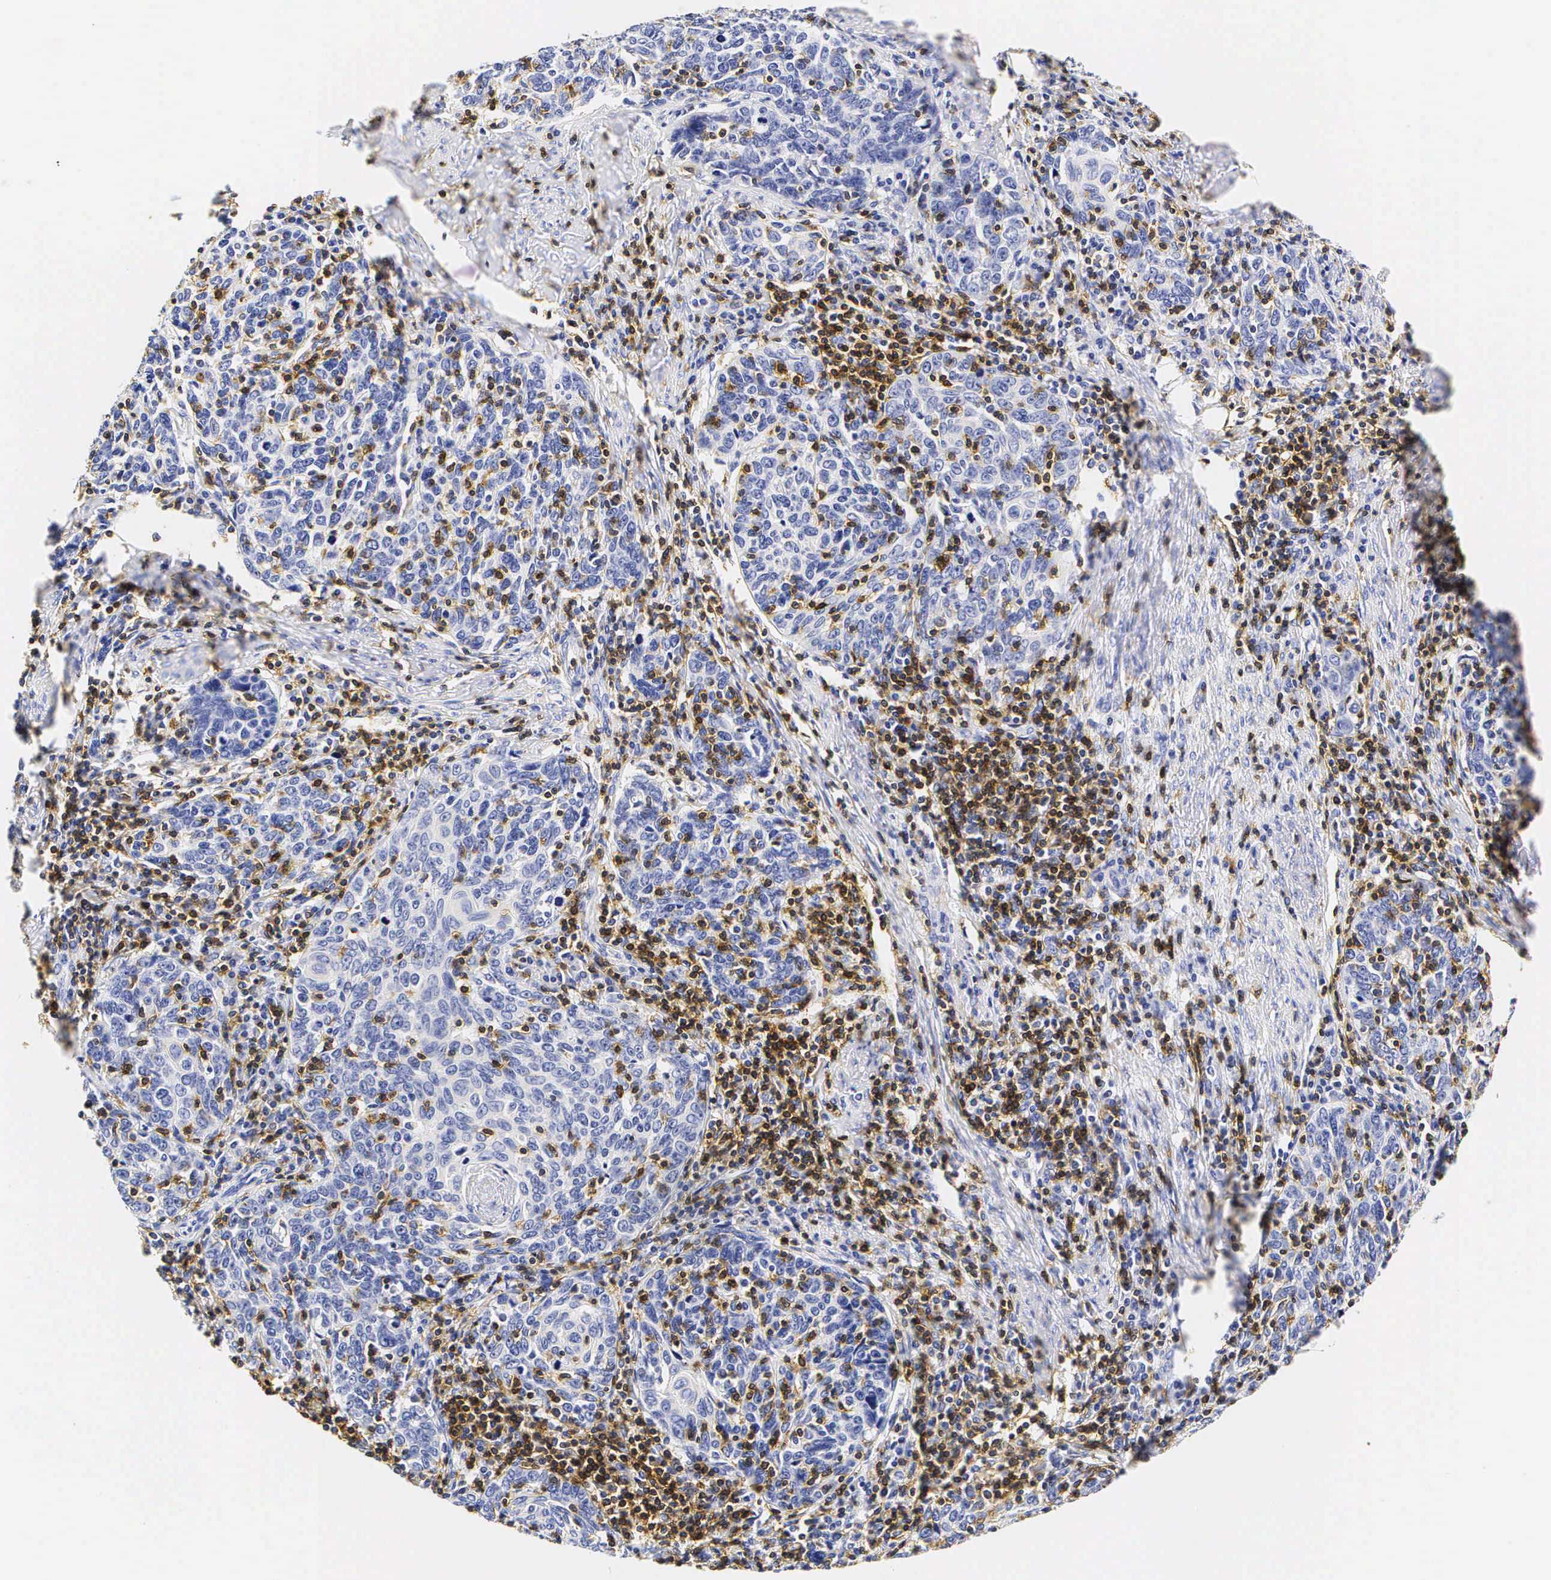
{"staining": {"intensity": "negative", "quantity": "none", "location": "none"}, "tissue": "cervical cancer", "cell_type": "Tumor cells", "image_type": "cancer", "snomed": [{"axis": "morphology", "description": "Squamous cell carcinoma, NOS"}, {"axis": "topography", "description": "Cervix"}], "caption": "Human cervical cancer (squamous cell carcinoma) stained for a protein using IHC reveals no positivity in tumor cells.", "gene": "CD3E", "patient": {"sex": "female", "age": 41}}